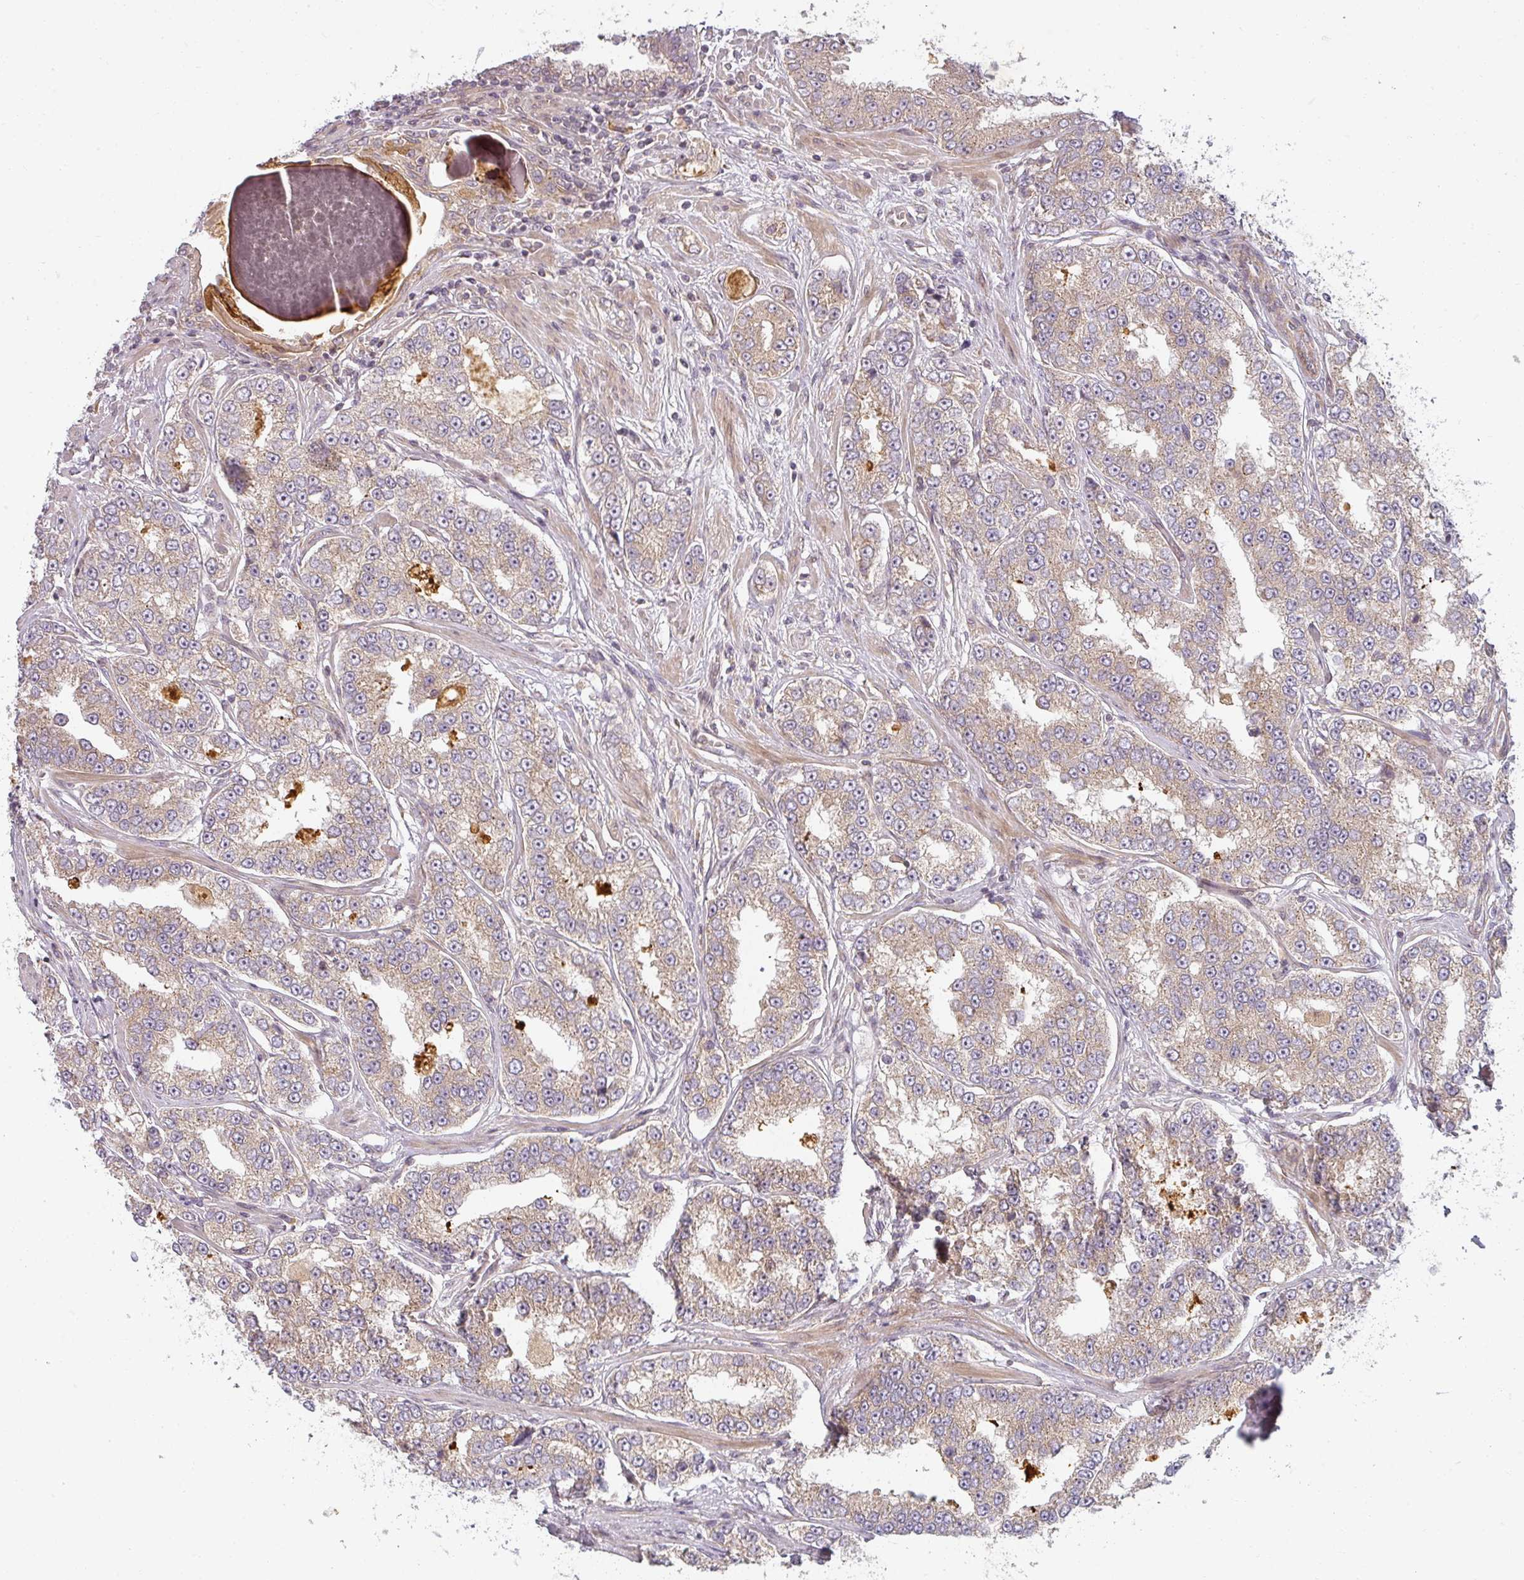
{"staining": {"intensity": "weak", "quantity": ">75%", "location": "cytoplasmic/membranous"}, "tissue": "prostate cancer", "cell_type": "Tumor cells", "image_type": "cancer", "snomed": [{"axis": "morphology", "description": "Normal tissue, NOS"}, {"axis": "morphology", "description": "Adenocarcinoma, High grade"}, {"axis": "topography", "description": "Prostate"}], "caption": "Immunohistochemical staining of high-grade adenocarcinoma (prostate) reveals low levels of weak cytoplasmic/membranous expression in approximately >75% of tumor cells.", "gene": "CNOT1", "patient": {"sex": "male", "age": 83}}